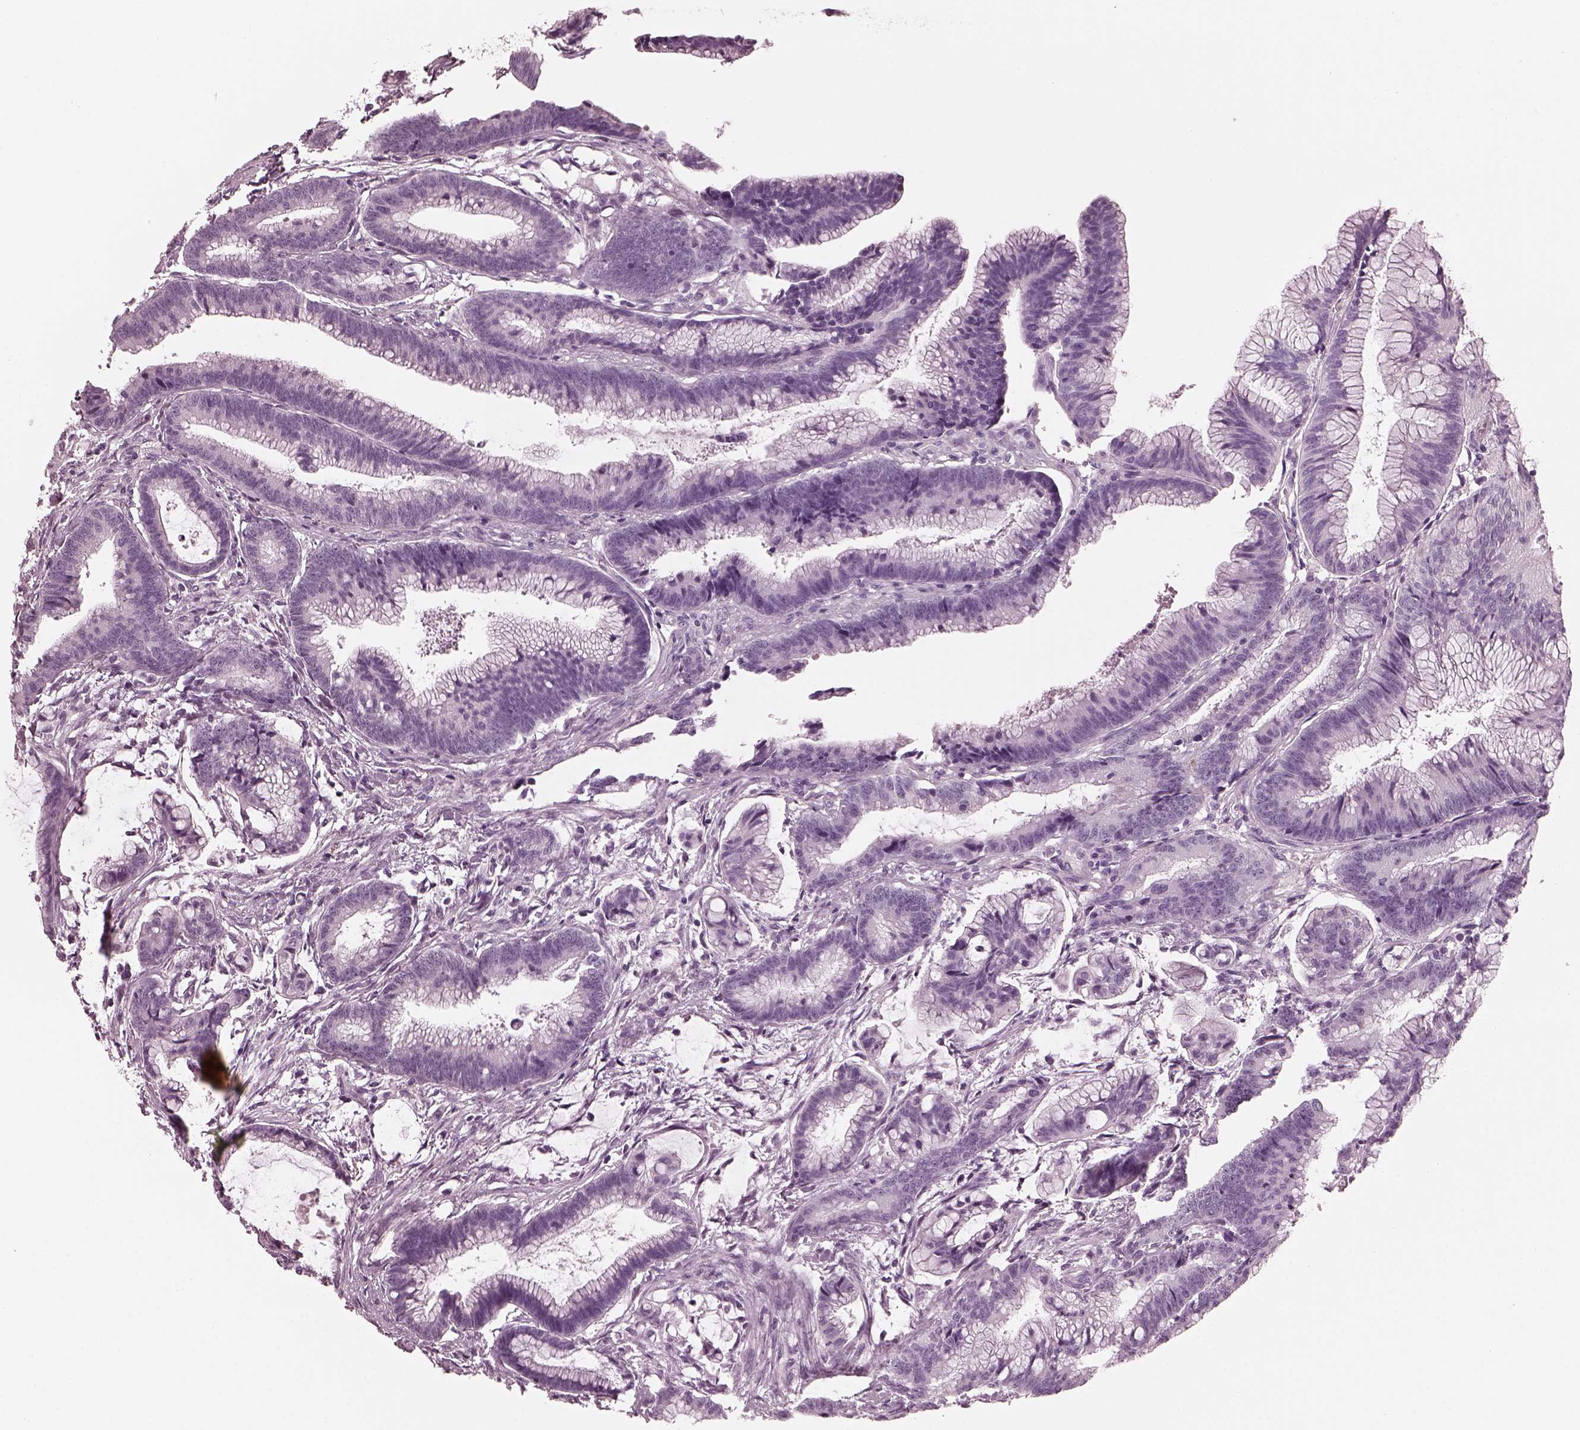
{"staining": {"intensity": "negative", "quantity": "none", "location": "none"}, "tissue": "colorectal cancer", "cell_type": "Tumor cells", "image_type": "cancer", "snomed": [{"axis": "morphology", "description": "Adenocarcinoma, NOS"}, {"axis": "topography", "description": "Colon"}], "caption": "High power microscopy photomicrograph of an immunohistochemistry (IHC) image of colorectal adenocarcinoma, revealing no significant positivity in tumor cells. Nuclei are stained in blue.", "gene": "FABP9", "patient": {"sex": "female", "age": 78}}